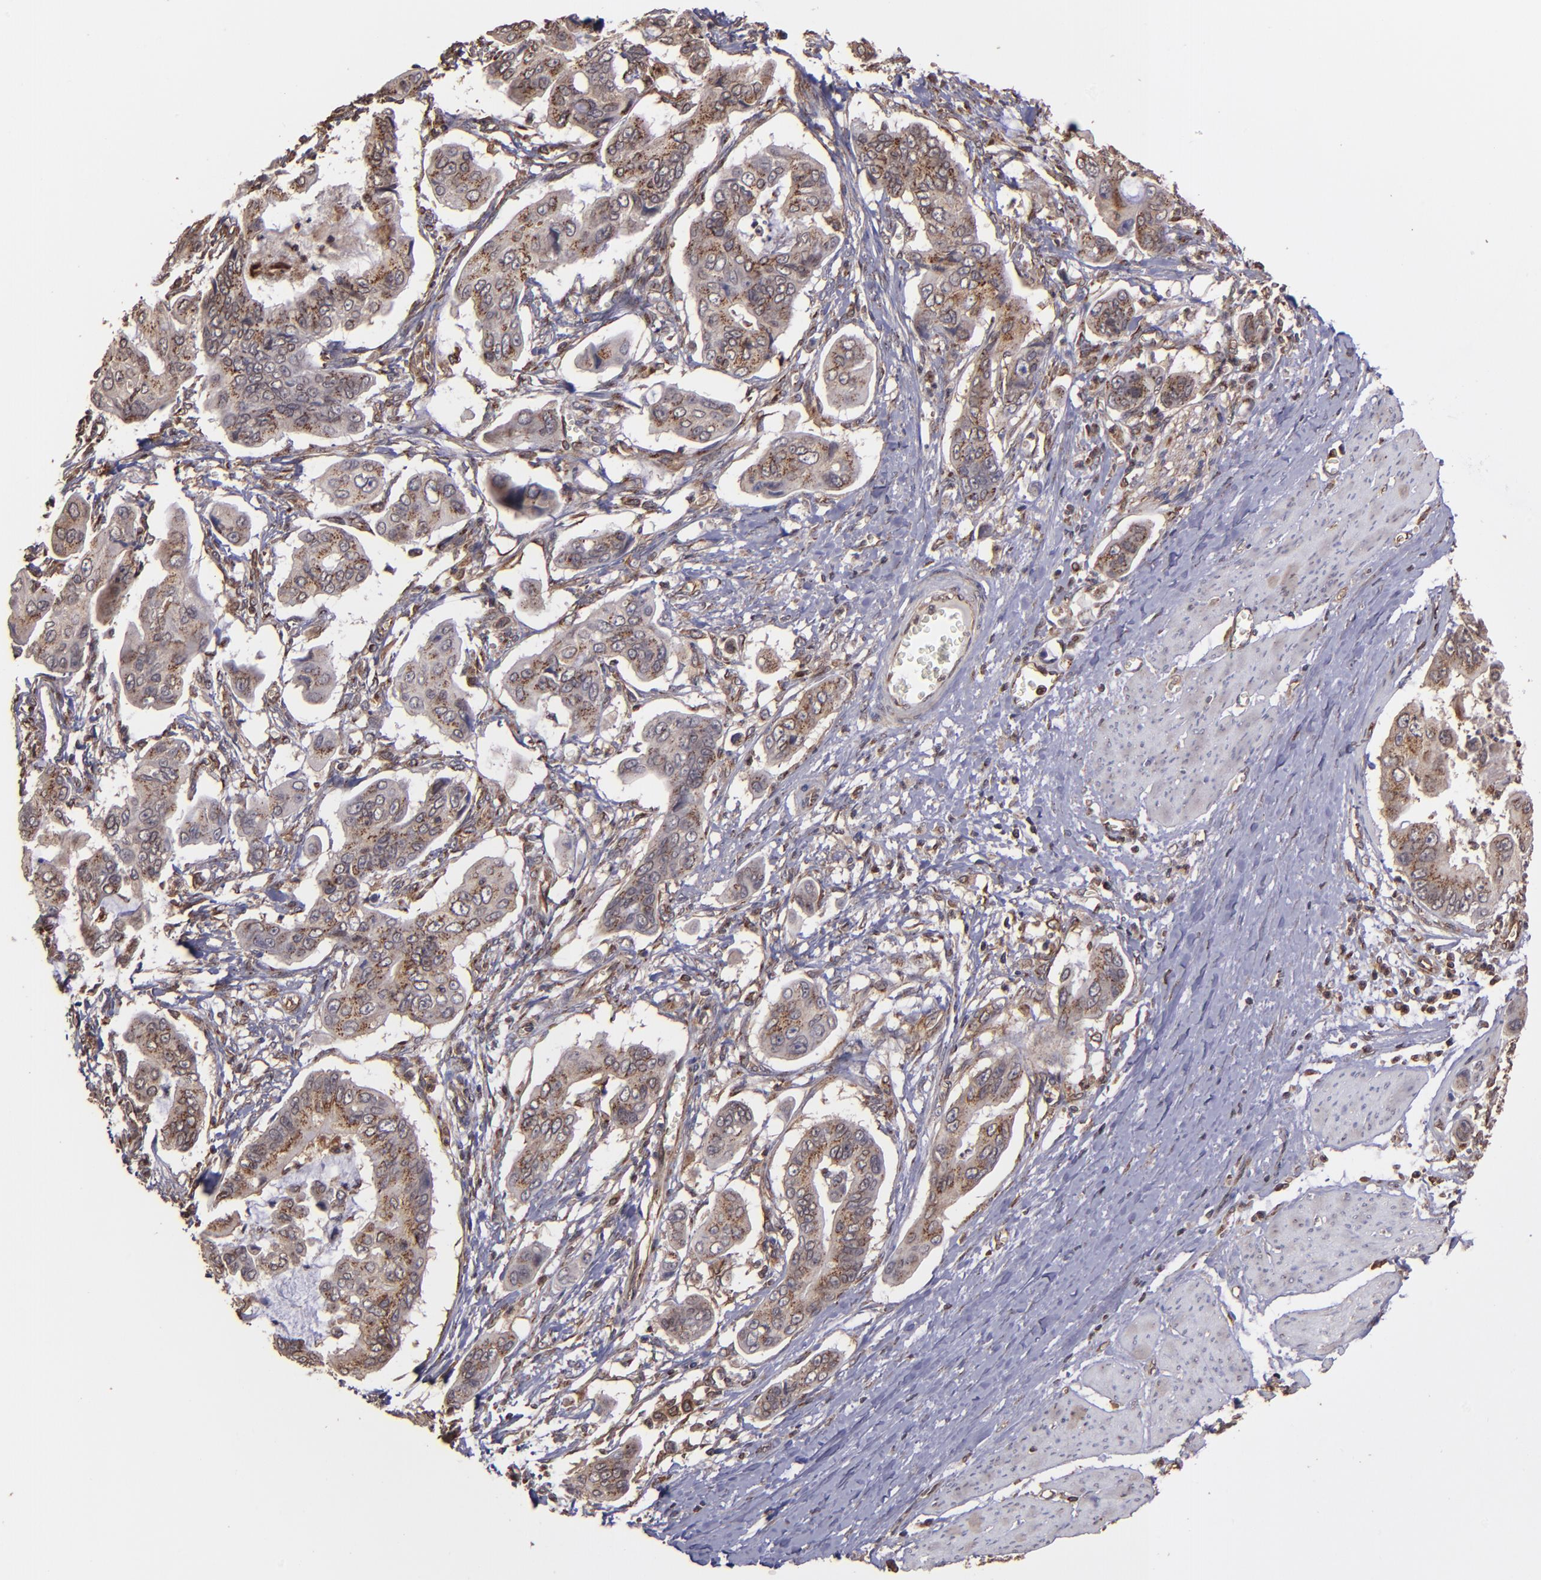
{"staining": {"intensity": "moderate", "quantity": "25%-75%", "location": "cytoplasmic/membranous"}, "tissue": "stomach cancer", "cell_type": "Tumor cells", "image_type": "cancer", "snomed": [{"axis": "morphology", "description": "Adenocarcinoma, NOS"}, {"axis": "topography", "description": "Stomach, upper"}], "caption": "Protein expression by IHC demonstrates moderate cytoplasmic/membranous expression in about 25%-75% of tumor cells in stomach adenocarcinoma.", "gene": "TRIP11", "patient": {"sex": "male", "age": 80}}